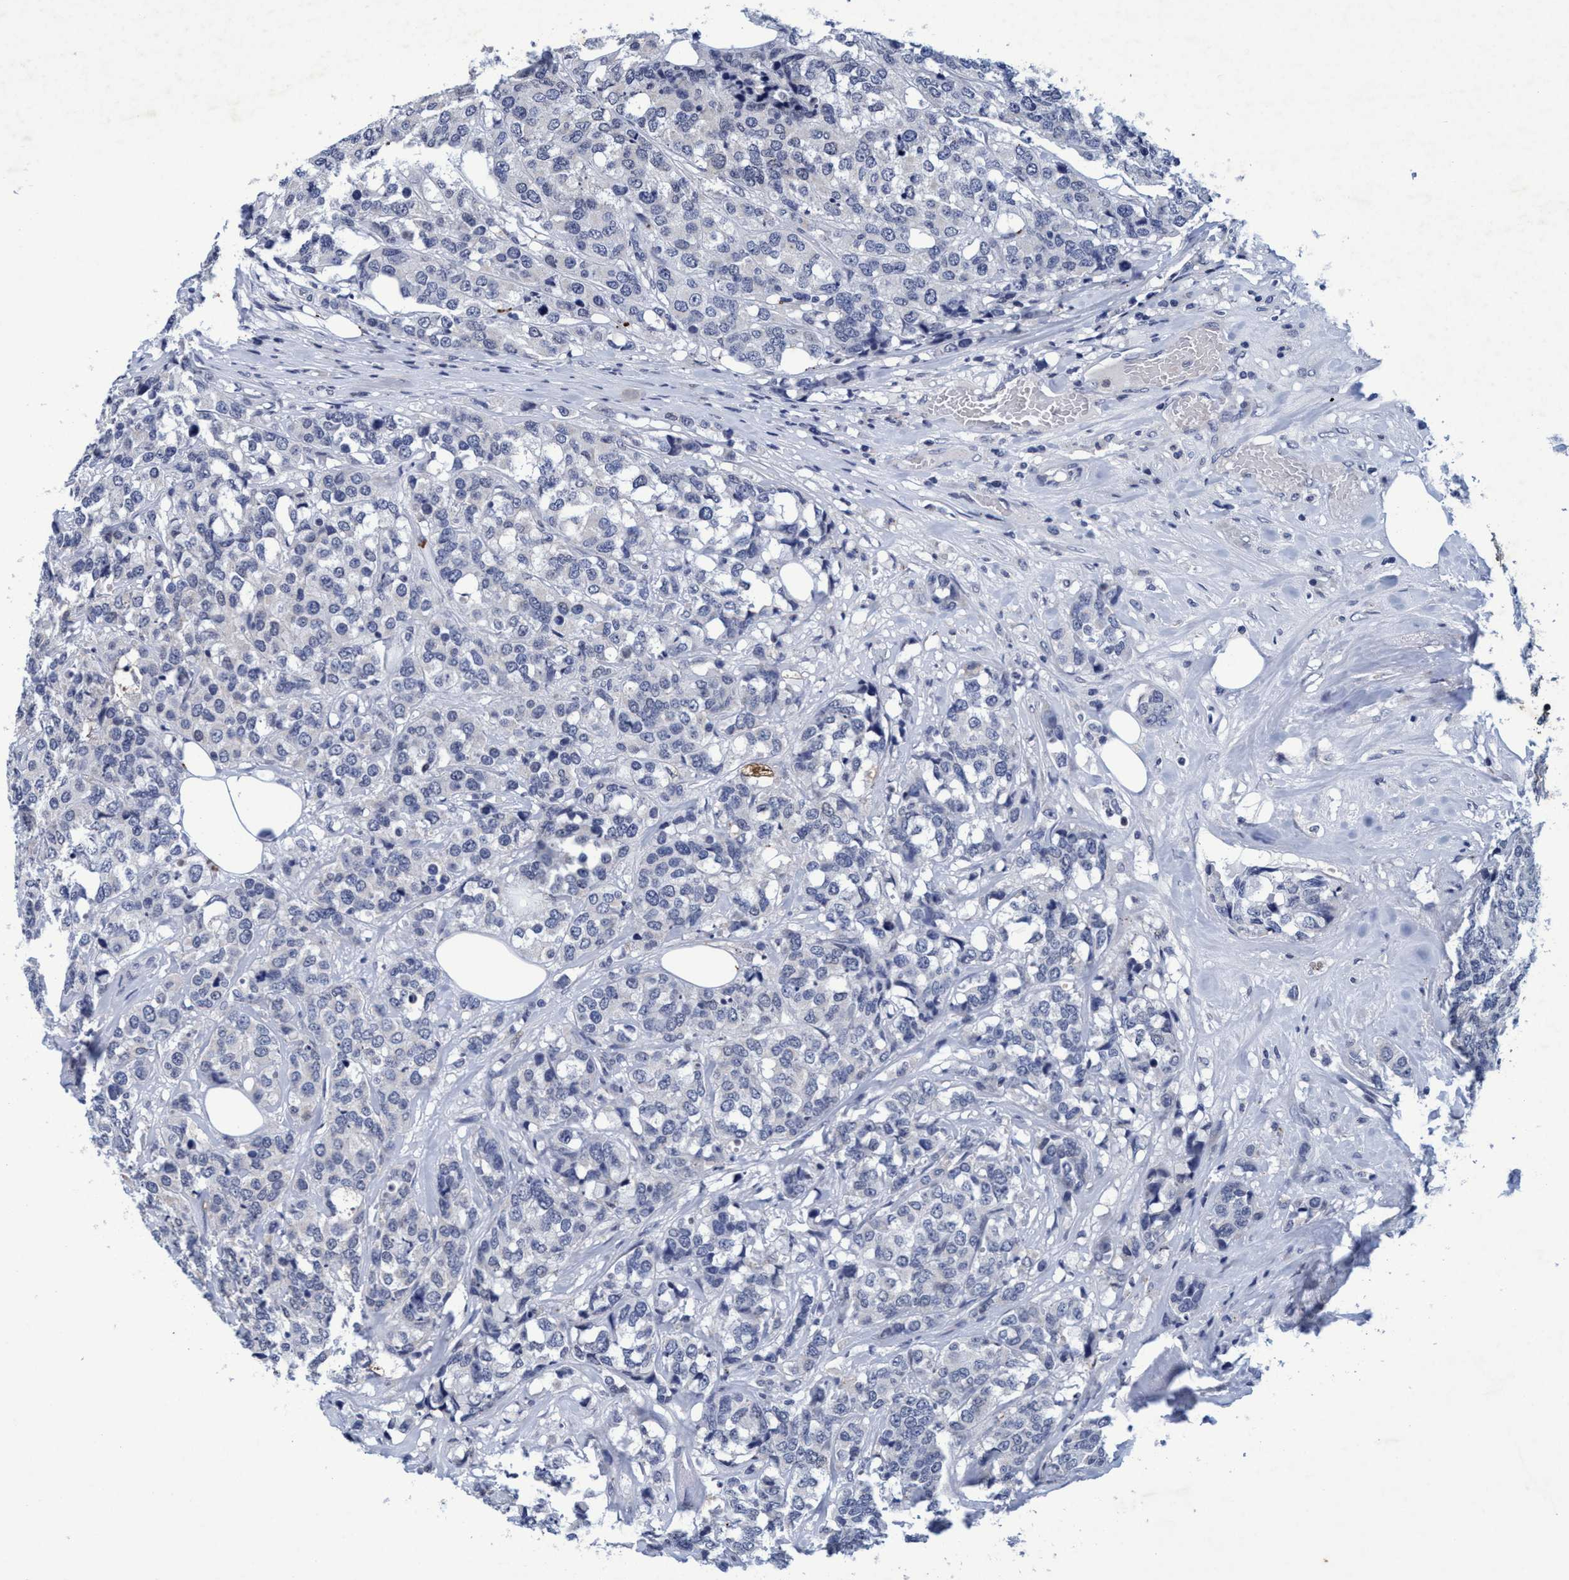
{"staining": {"intensity": "negative", "quantity": "none", "location": "none"}, "tissue": "breast cancer", "cell_type": "Tumor cells", "image_type": "cancer", "snomed": [{"axis": "morphology", "description": "Lobular carcinoma"}, {"axis": "topography", "description": "Breast"}], "caption": "Breast lobular carcinoma was stained to show a protein in brown. There is no significant expression in tumor cells. (DAB (3,3'-diaminobenzidine) immunohistochemistry (IHC) with hematoxylin counter stain).", "gene": "GRB14", "patient": {"sex": "female", "age": 59}}